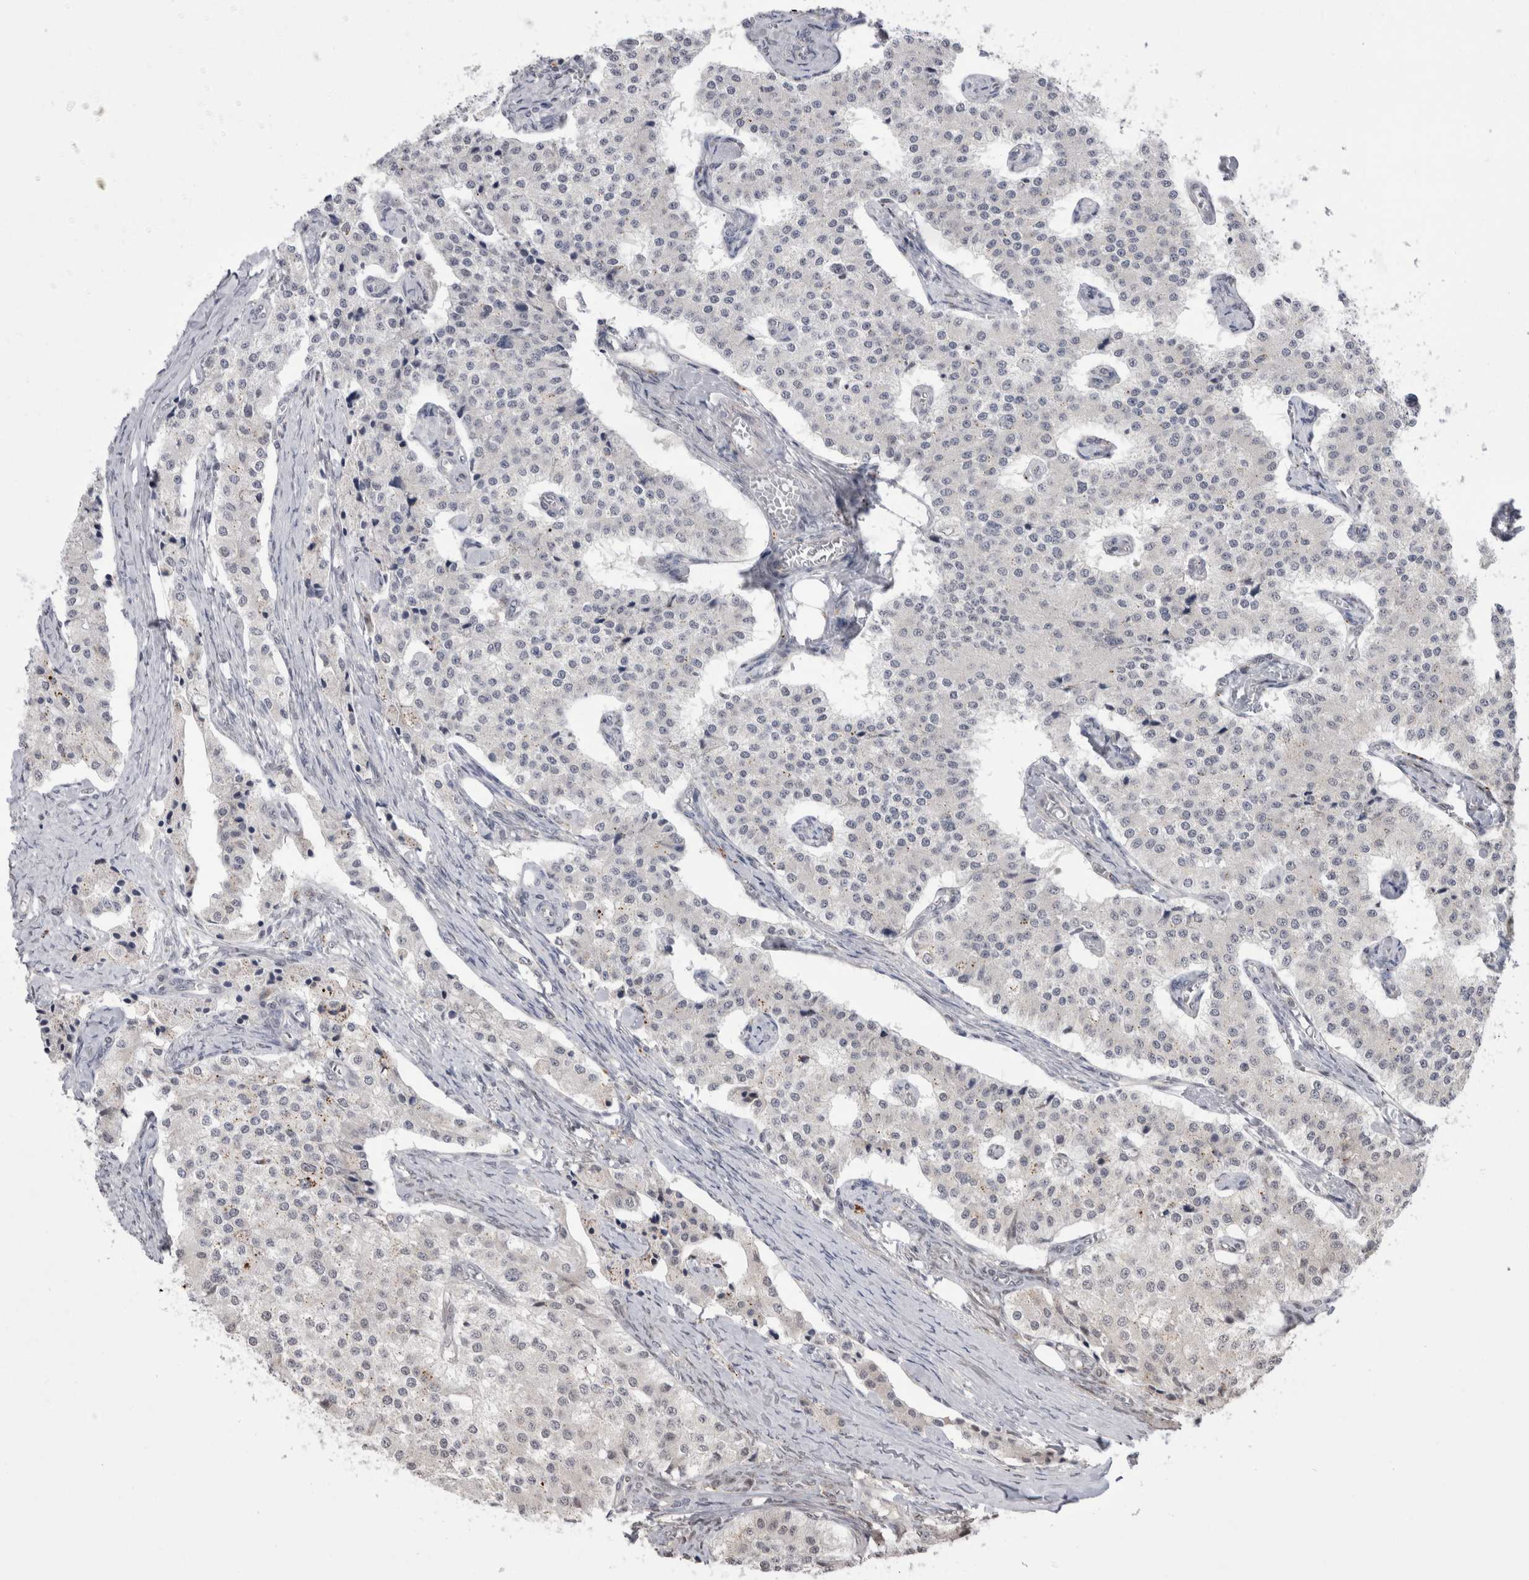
{"staining": {"intensity": "negative", "quantity": "none", "location": "none"}, "tissue": "carcinoid", "cell_type": "Tumor cells", "image_type": "cancer", "snomed": [{"axis": "morphology", "description": "Carcinoid, malignant, NOS"}, {"axis": "topography", "description": "Colon"}], "caption": "Tumor cells are negative for brown protein staining in carcinoid (malignant).", "gene": "MTBP", "patient": {"sex": "female", "age": 52}}